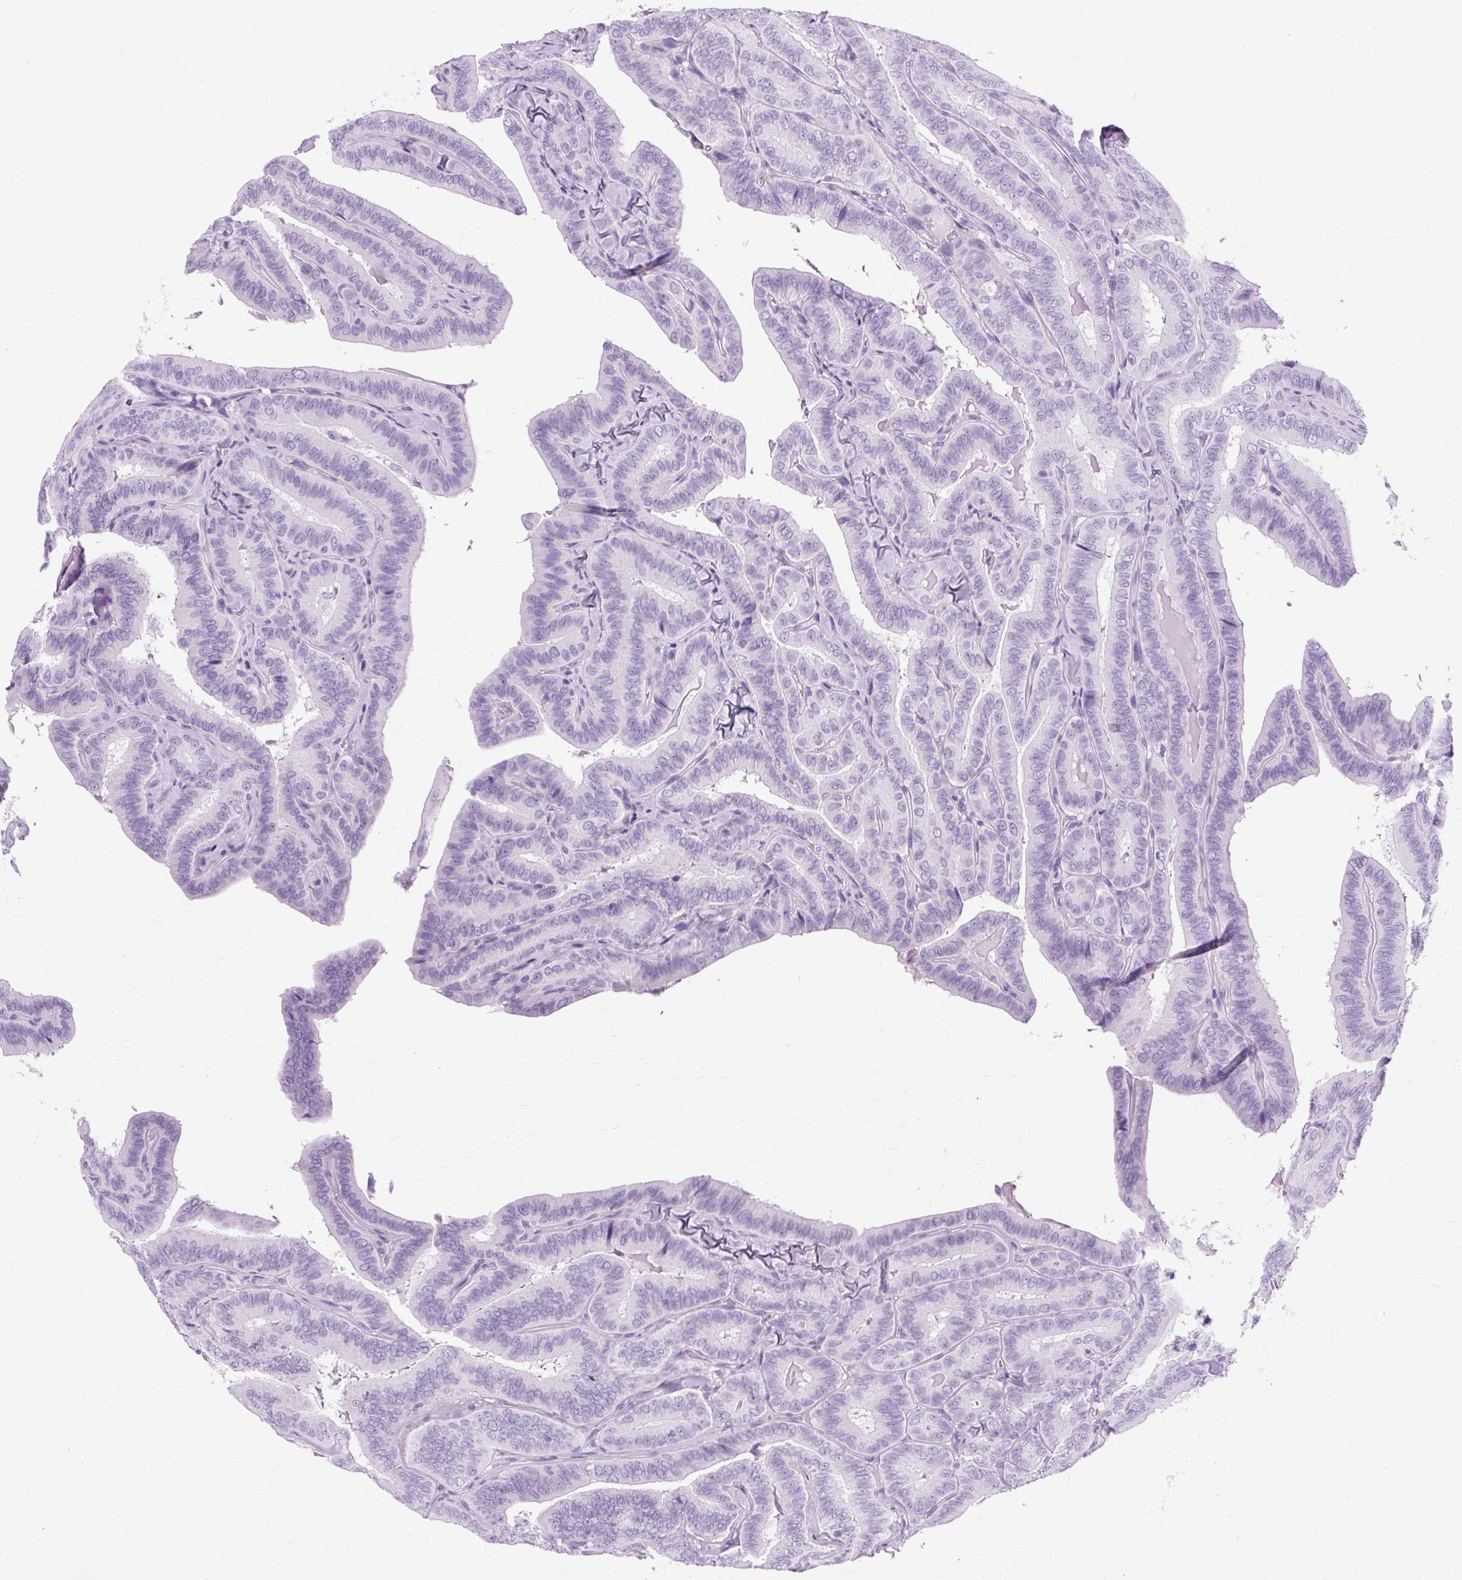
{"staining": {"intensity": "negative", "quantity": "none", "location": "none"}, "tissue": "thyroid cancer", "cell_type": "Tumor cells", "image_type": "cancer", "snomed": [{"axis": "morphology", "description": "Papillary adenocarcinoma, NOS"}, {"axis": "topography", "description": "Thyroid gland"}], "caption": "Tumor cells are negative for brown protein staining in thyroid cancer.", "gene": "B3GNT4", "patient": {"sex": "male", "age": 61}}